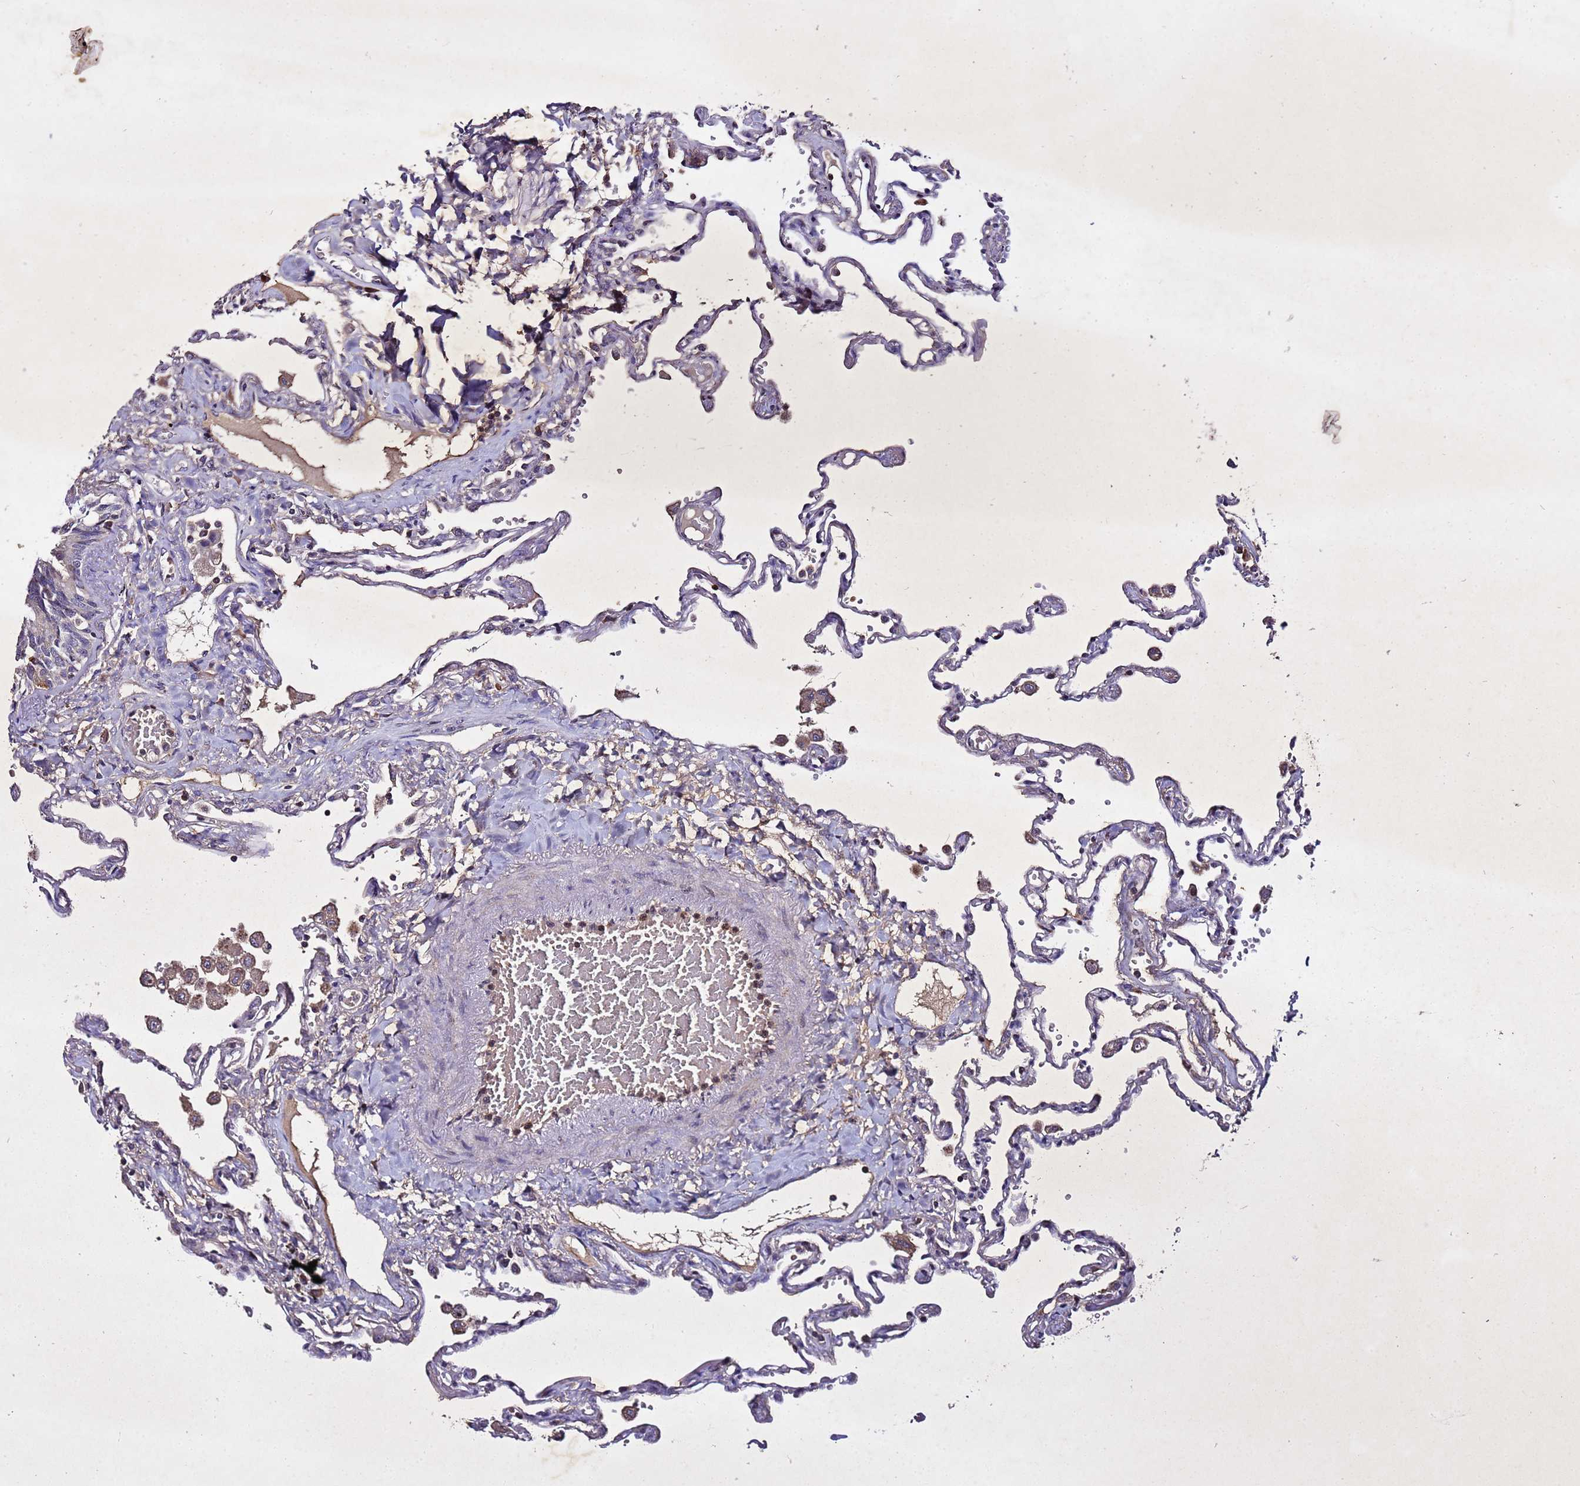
{"staining": {"intensity": "weak", "quantity": "<25%", "location": "cytoplasmic/membranous"}, "tissue": "lung", "cell_type": "Alveolar cells", "image_type": "normal", "snomed": [{"axis": "morphology", "description": "Normal tissue, NOS"}, {"axis": "topography", "description": "Lung"}], "caption": "High power microscopy image of an immunohistochemistry (IHC) image of benign lung, revealing no significant positivity in alveolar cells. (DAB IHC with hematoxylin counter stain).", "gene": "SV2B", "patient": {"sex": "female", "age": 67}}